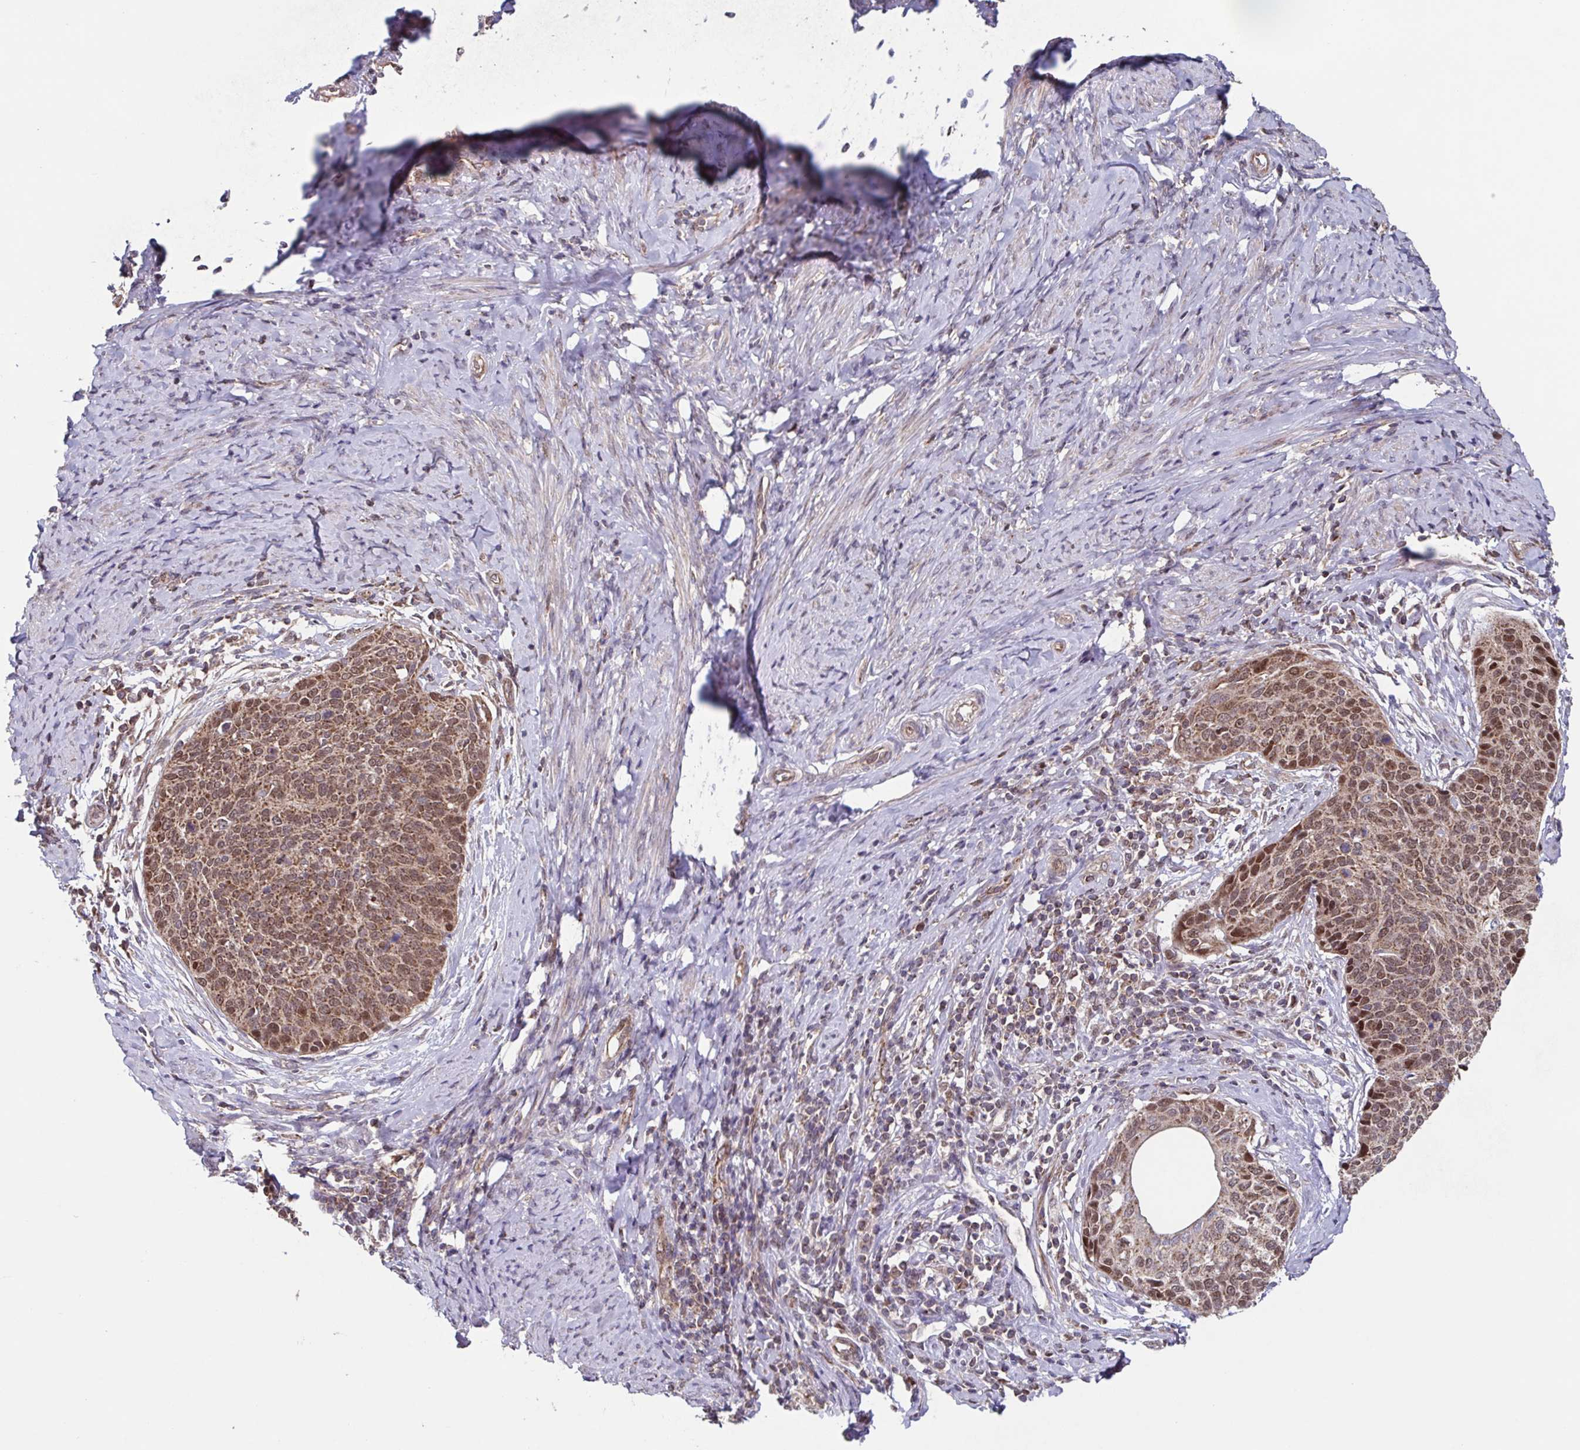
{"staining": {"intensity": "moderate", "quantity": ">75%", "location": "cytoplasmic/membranous"}, "tissue": "cervical cancer", "cell_type": "Tumor cells", "image_type": "cancer", "snomed": [{"axis": "morphology", "description": "Squamous cell carcinoma, NOS"}, {"axis": "topography", "description": "Cervix"}], "caption": "Immunohistochemical staining of cervical cancer exhibits medium levels of moderate cytoplasmic/membranous expression in about >75% of tumor cells.", "gene": "TTC19", "patient": {"sex": "female", "age": 69}}